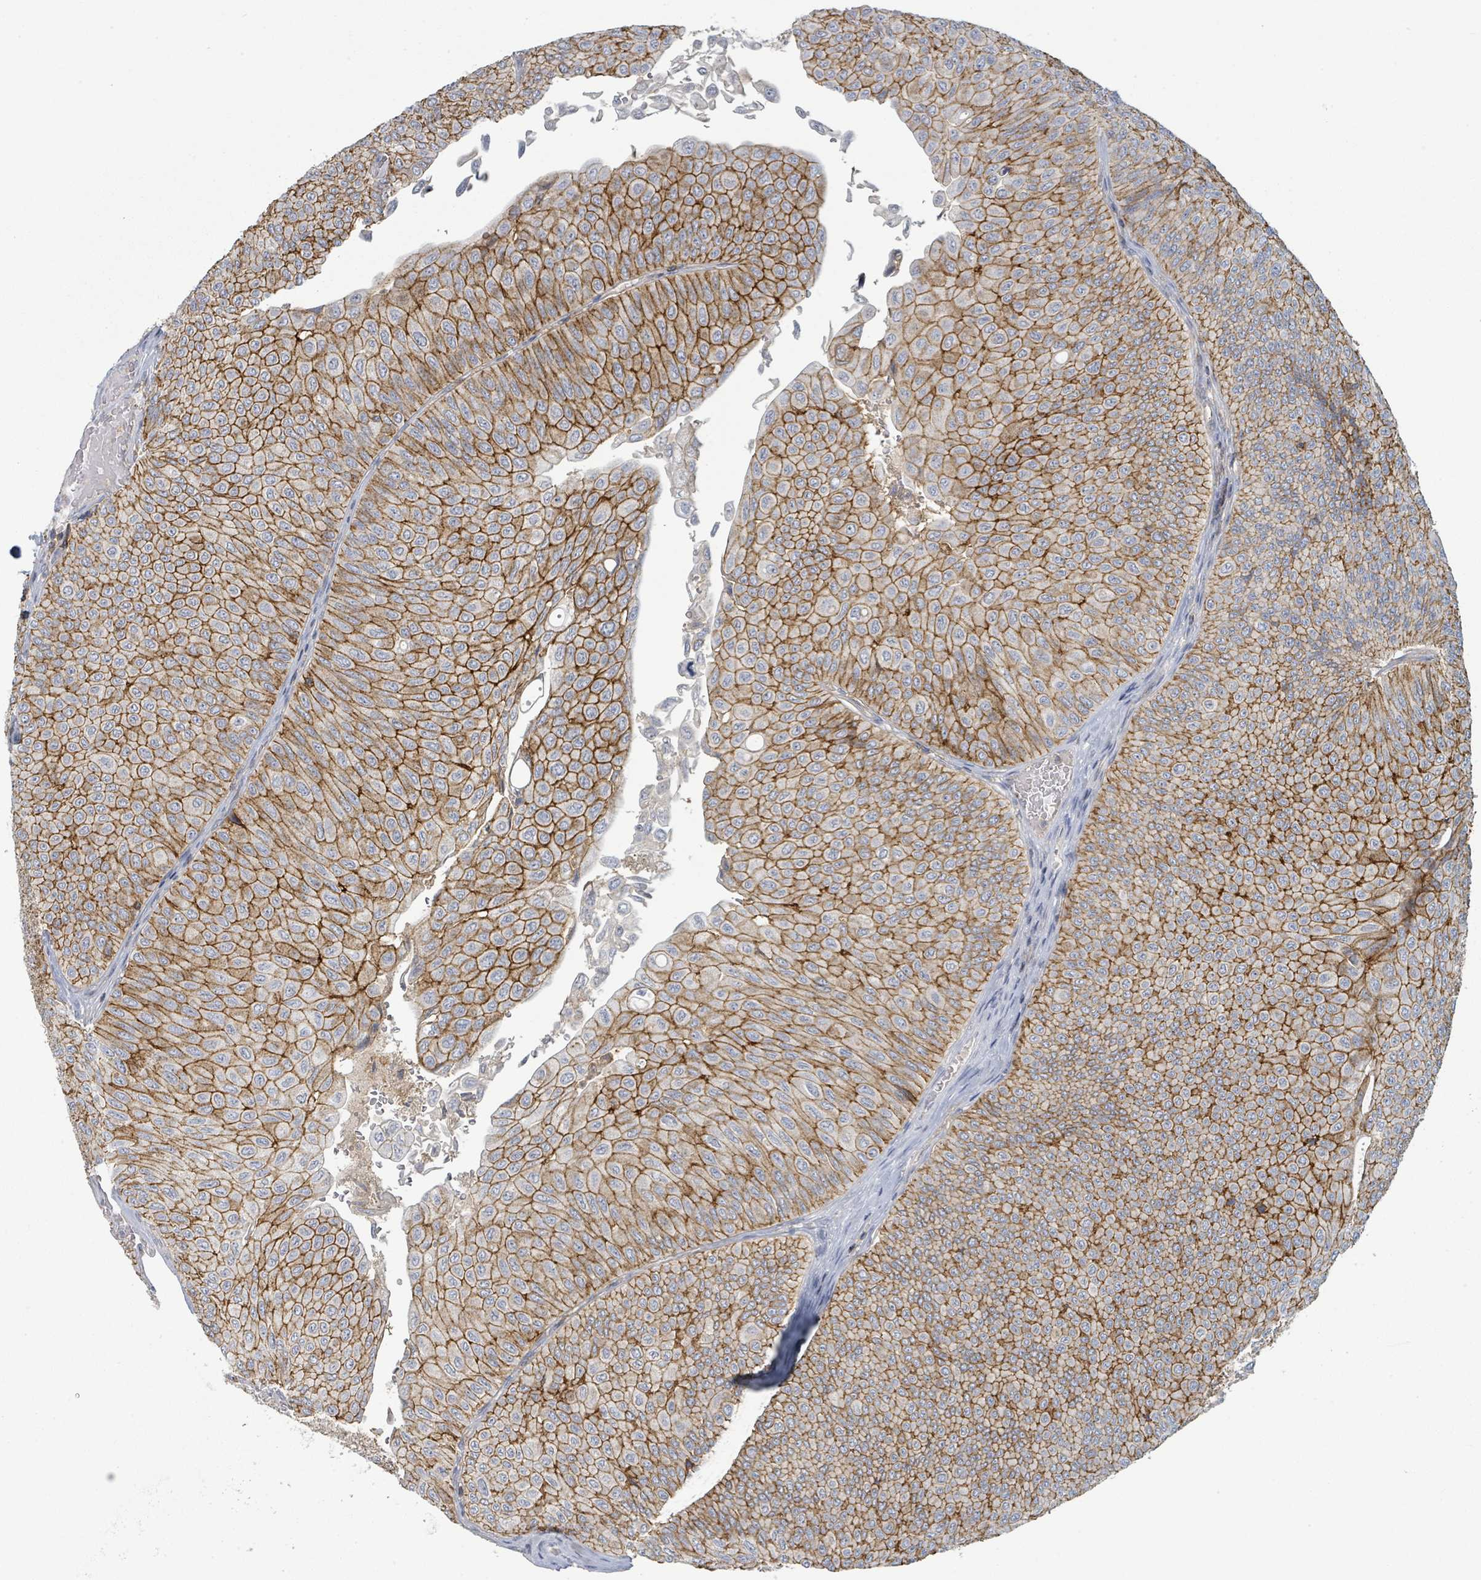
{"staining": {"intensity": "strong", "quantity": ">75%", "location": "cytoplasmic/membranous"}, "tissue": "urothelial cancer", "cell_type": "Tumor cells", "image_type": "cancer", "snomed": [{"axis": "morphology", "description": "Urothelial carcinoma, NOS"}, {"axis": "topography", "description": "Urinary bladder"}], "caption": "DAB (3,3'-diaminobenzidine) immunohistochemical staining of urothelial cancer displays strong cytoplasmic/membranous protein expression in about >75% of tumor cells.", "gene": "TNFRSF14", "patient": {"sex": "male", "age": 59}}